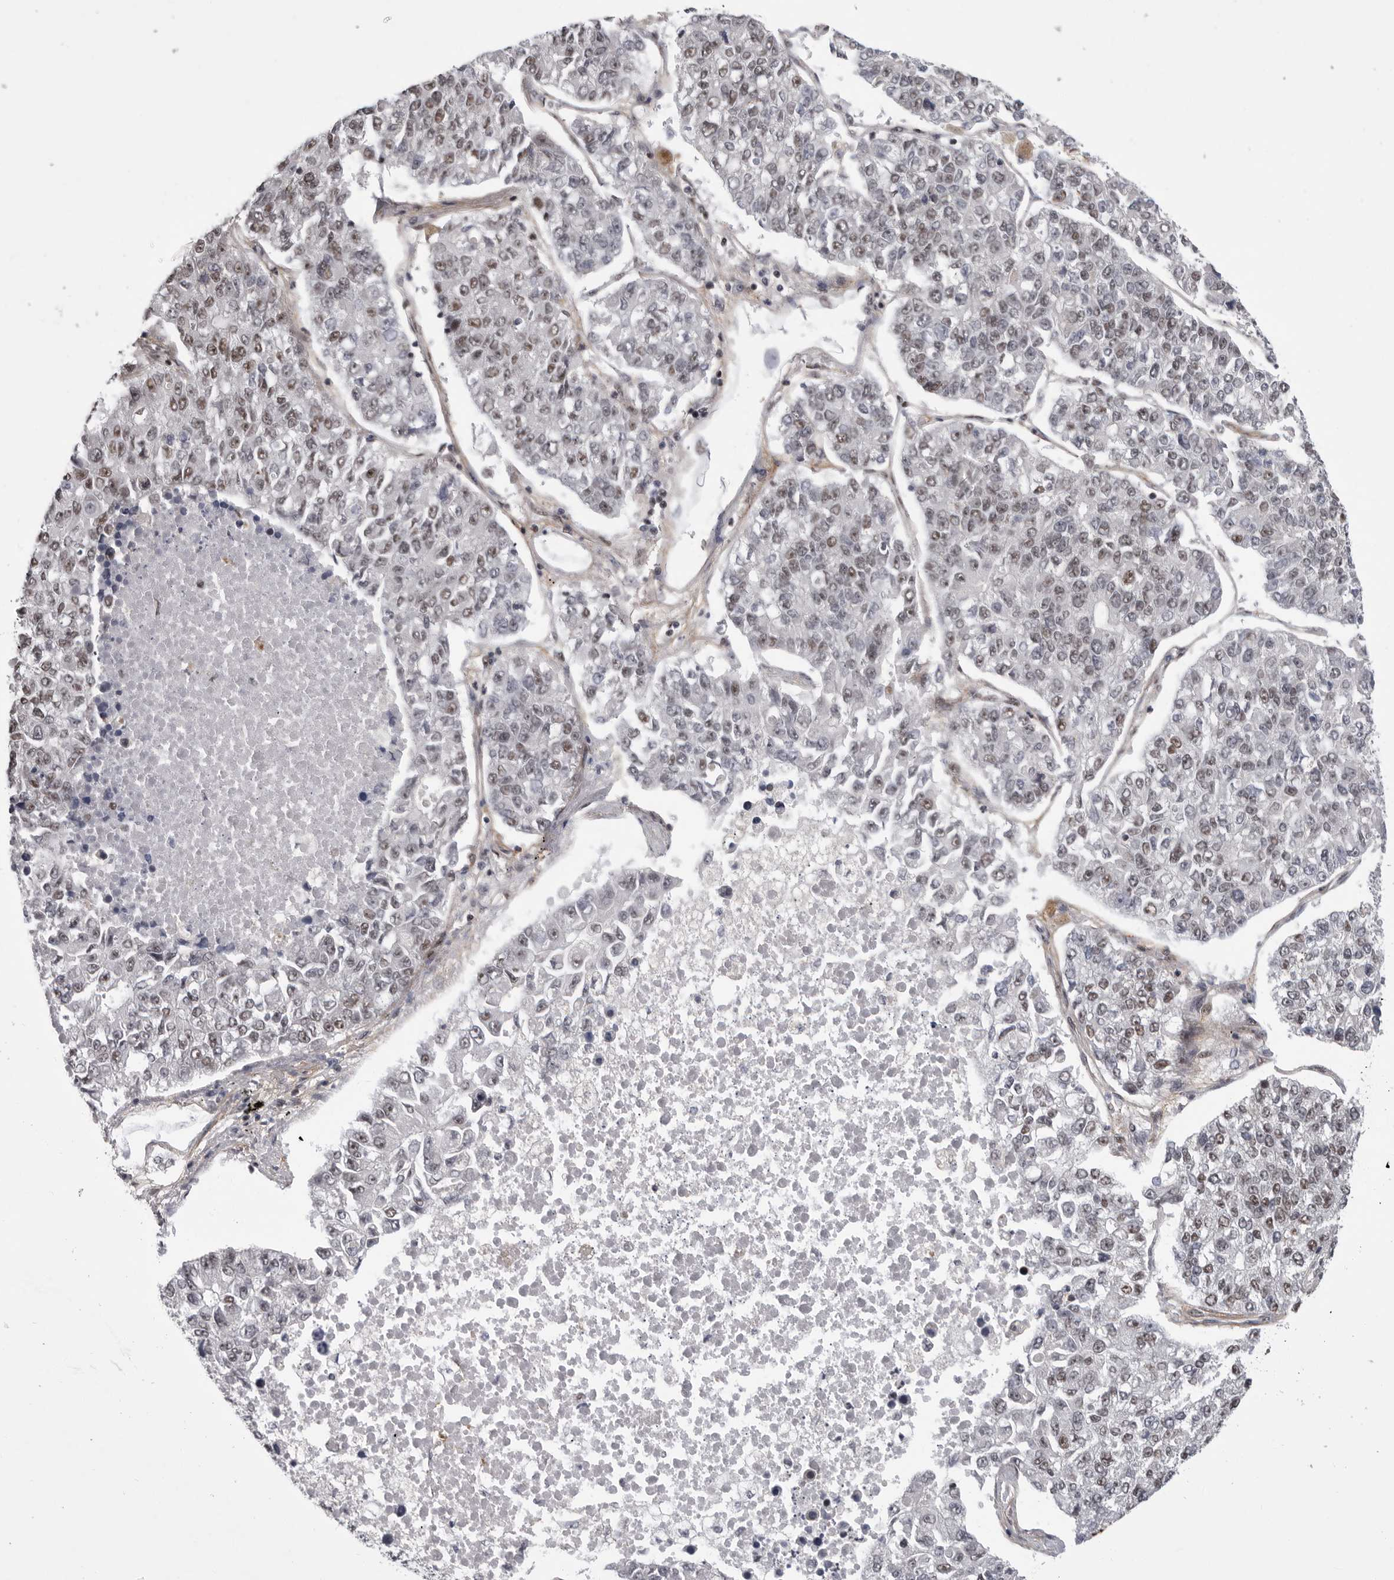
{"staining": {"intensity": "weak", "quantity": "25%-75%", "location": "nuclear"}, "tissue": "lung cancer", "cell_type": "Tumor cells", "image_type": "cancer", "snomed": [{"axis": "morphology", "description": "Adenocarcinoma, NOS"}, {"axis": "topography", "description": "Lung"}], "caption": "There is low levels of weak nuclear staining in tumor cells of lung adenocarcinoma, as demonstrated by immunohistochemical staining (brown color).", "gene": "PPP1R8", "patient": {"sex": "male", "age": 49}}